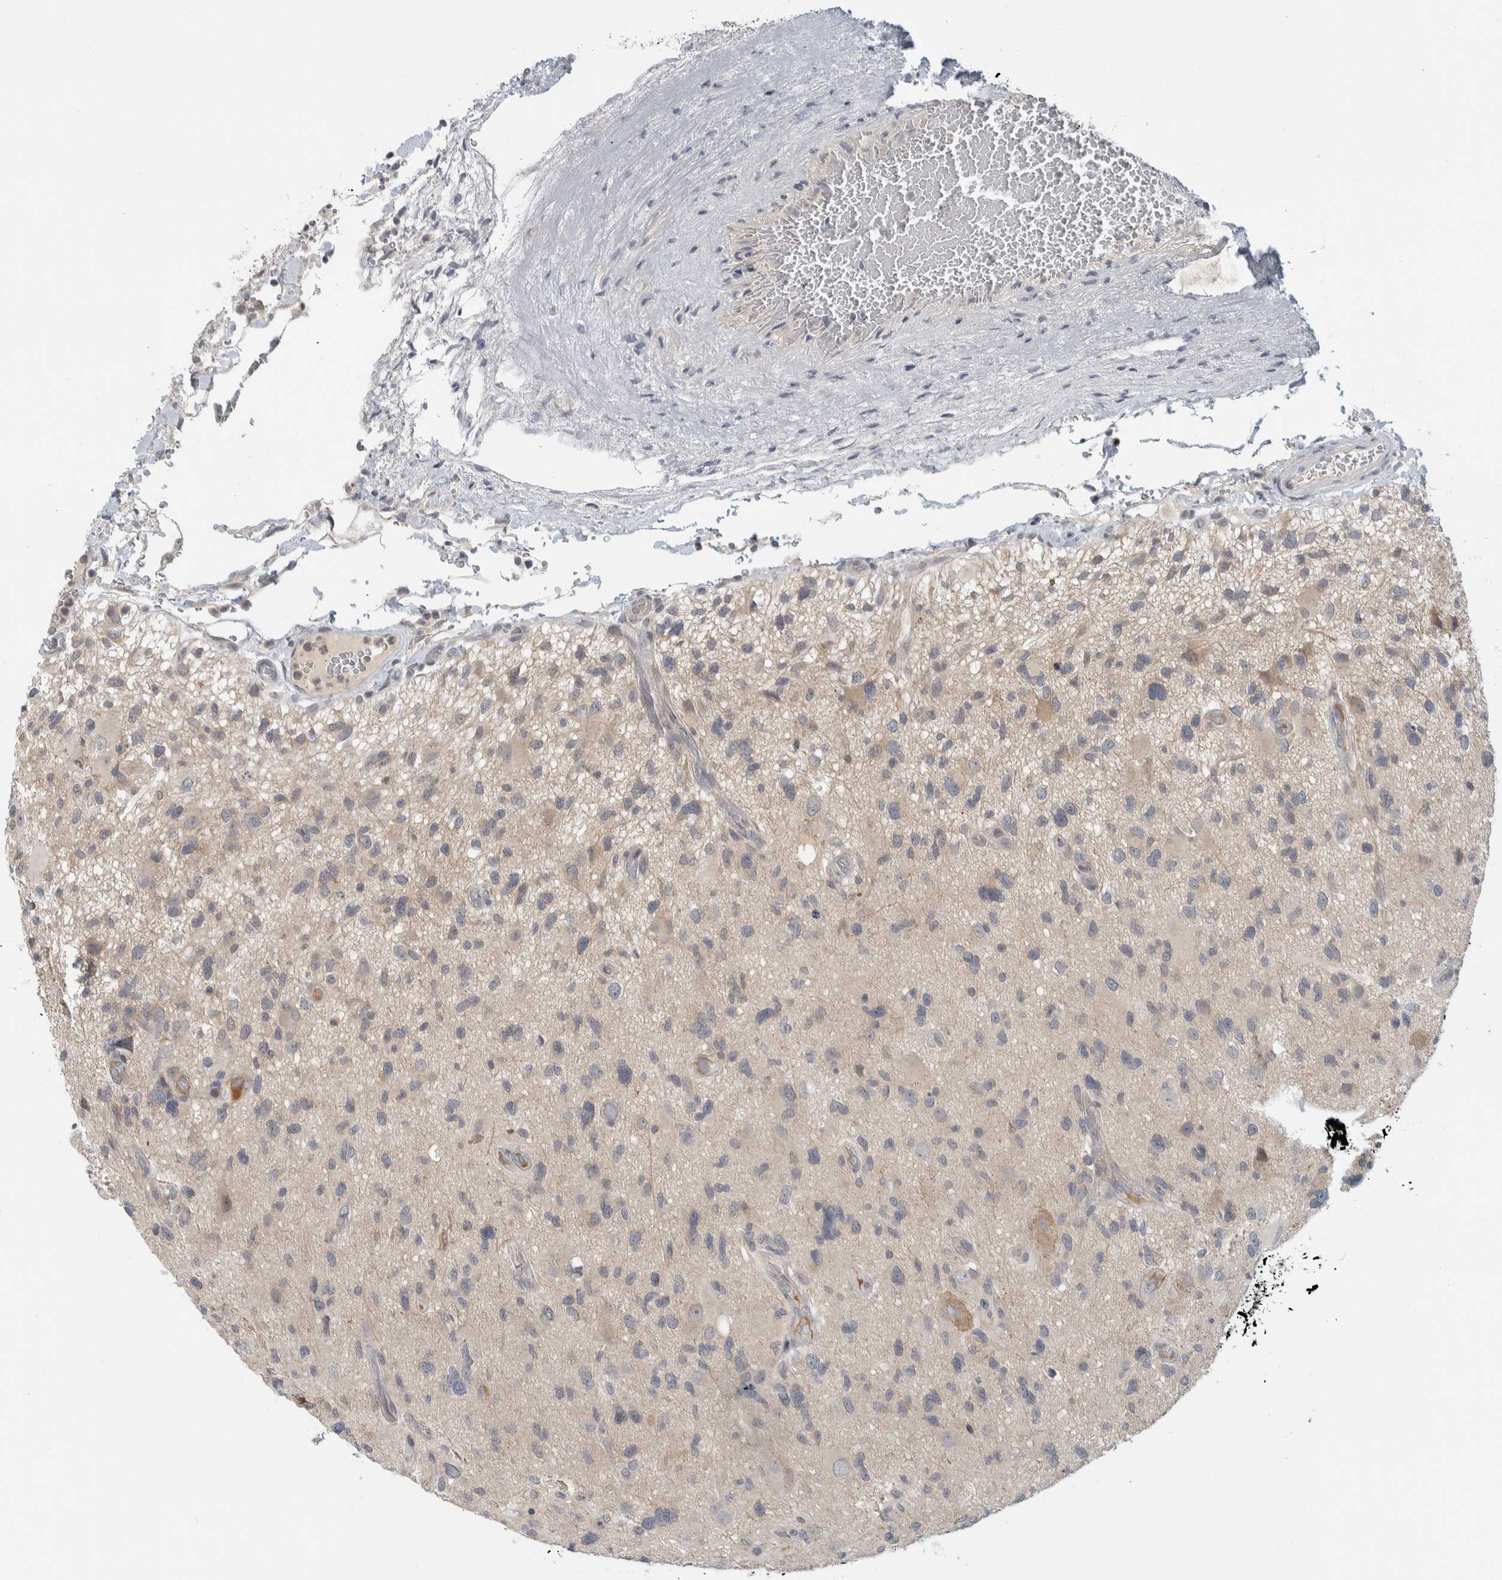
{"staining": {"intensity": "weak", "quantity": "<25%", "location": "cytoplasmic/membranous"}, "tissue": "glioma", "cell_type": "Tumor cells", "image_type": "cancer", "snomed": [{"axis": "morphology", "description": "Glioma, malignant, High grade"}, {"axis": "topography", "description": "Brain"}], "caption": "The immunohistochemistry (IHC) histopathology image has no significant expression in tumor cells of malignant glioma (high-grade) tissue.", "gene": "AFP", "patient": {"sex": "male", "age": 33}}